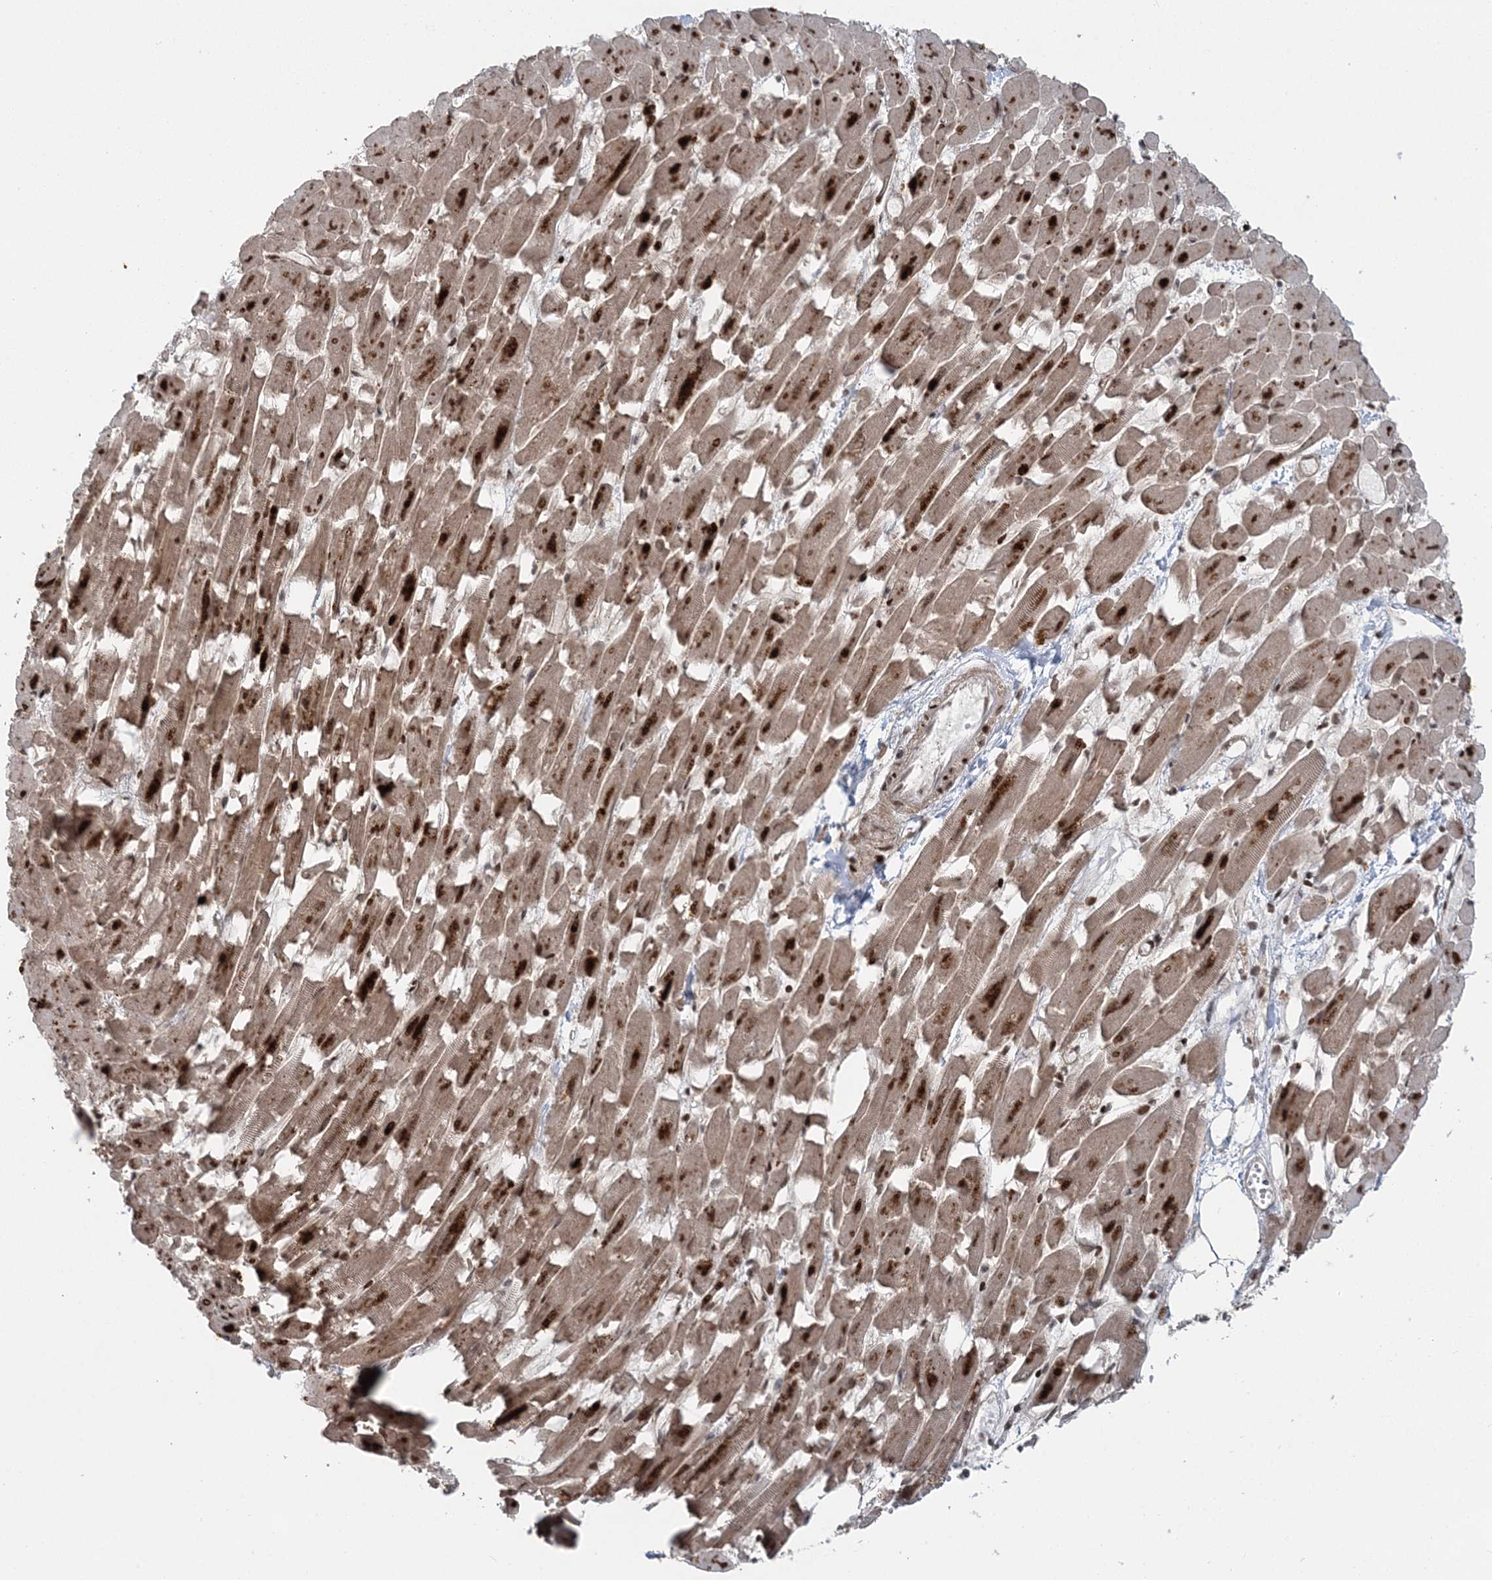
{"staining": {"intensity": "strong", "quantity": ">75%", "location": "cytoplasmic/membranous,nuclear"}, "tissue": "heart muscle", "cell_type": "Cardiomyocytes", "image_type": "normal", "snomed": [{"axis": "morphology", "description": "Normal tissue, NOS"}, {"axis": "topography", "description": "Heart"}], "caption": "Immunohistochemical staining of benign human heart muscle shows high levels of strong cytoplasmic/membranous,nuclear positivity in about >75% of cardiomyocytes. The staining is performed using DAB (3,3'-diaminobenzidine) brown chromogen to label protein expression. The nuclei are counter-stained blue using hematoxylin.", "gene": "CWC22", "patient": {"sex": "female", "age": 64}}